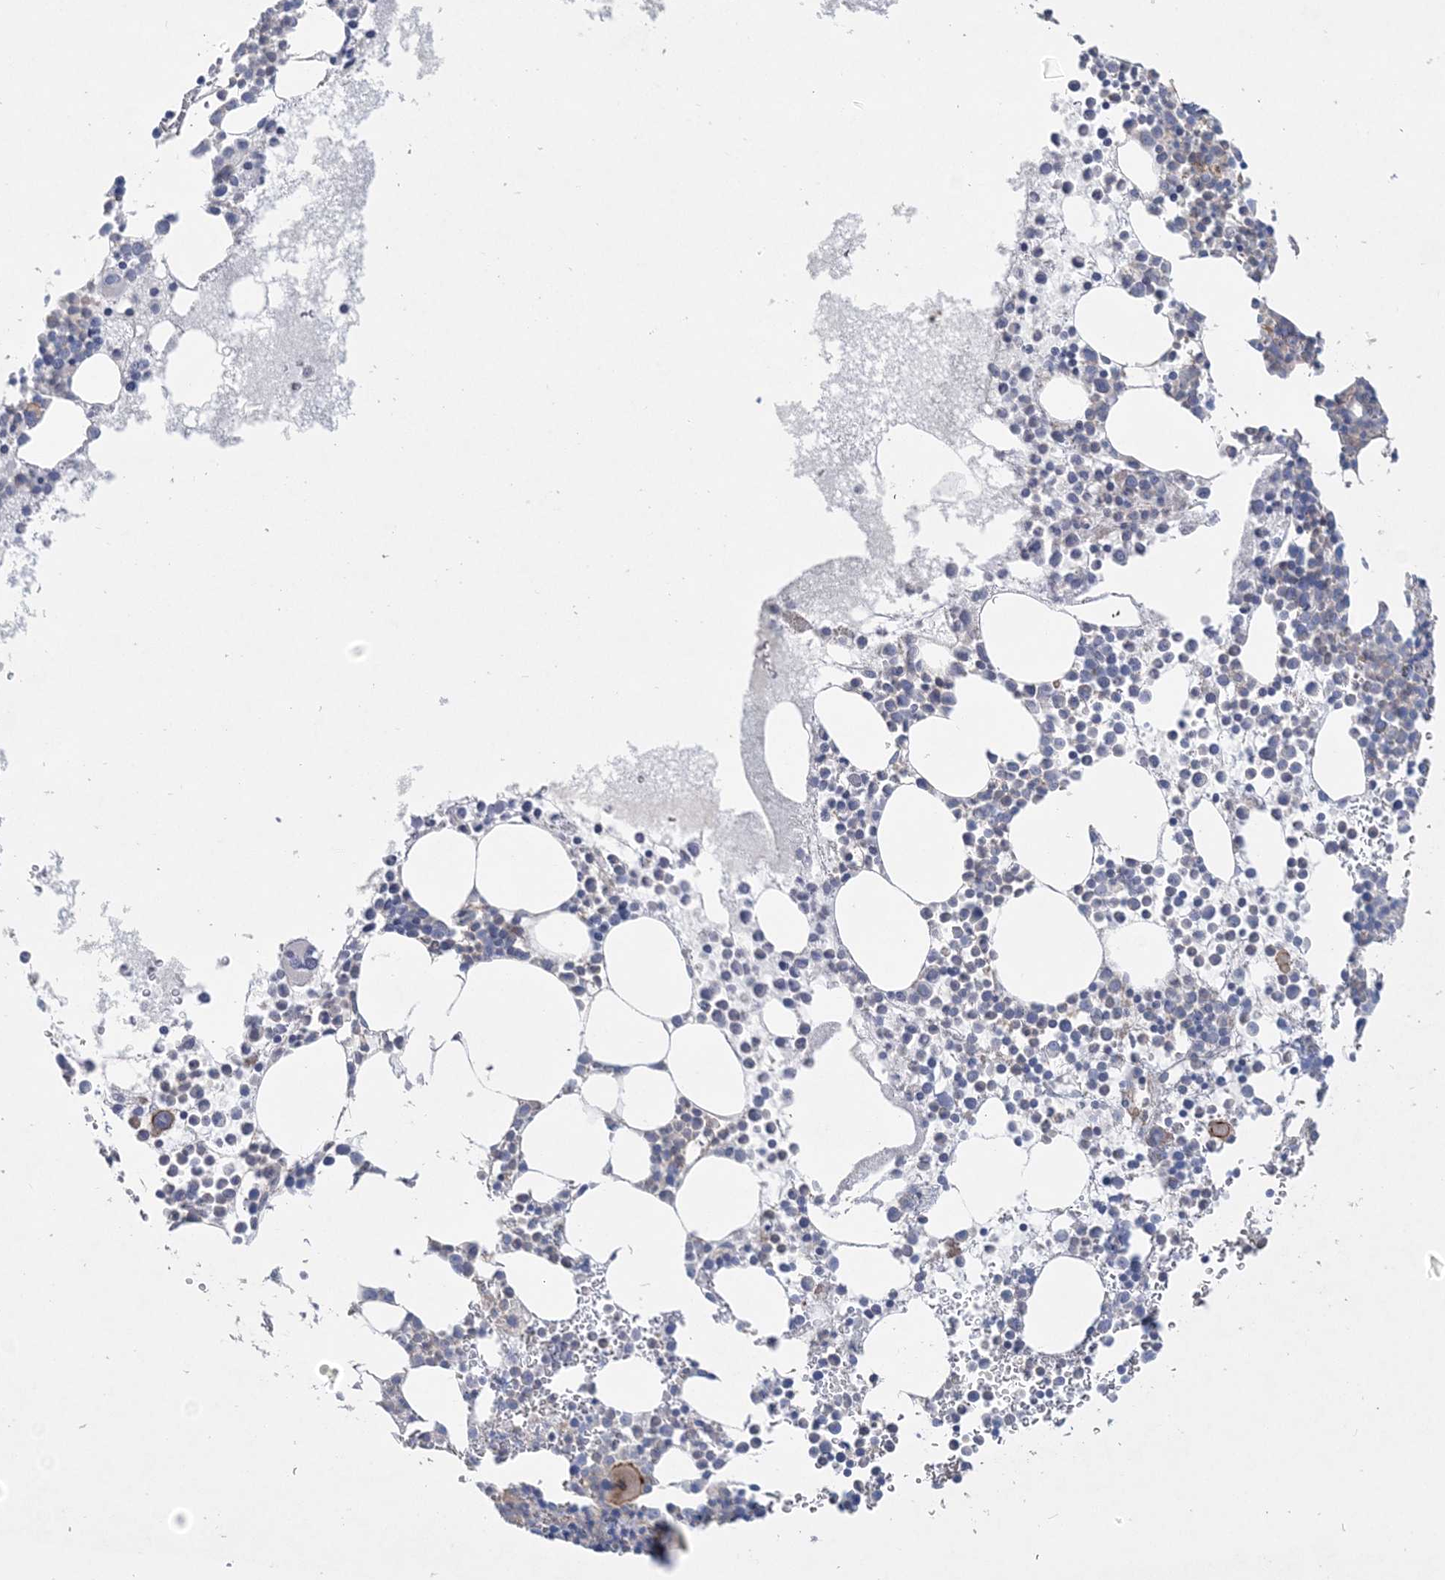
{"staining": {"intensity": "negative", "quantity": "none", "location": "none"}, "tissue": "bone marrow", "cell_type": "Hematopoietic cells", "image_type": "normal", "snomed": [{"axis": "morphology", "description": "Normal tissue, NOS"}, {"axis": "topography", "description": "Bone marrow"}], "caption": "Immunohistochemistry photomicrograph of normal bone marrow: bone marrow stained with DAB reveals no significant protein staining in hematopoietic cells.", "gene": "PIGC", "patient": {"sex": "female", "age": 78}}